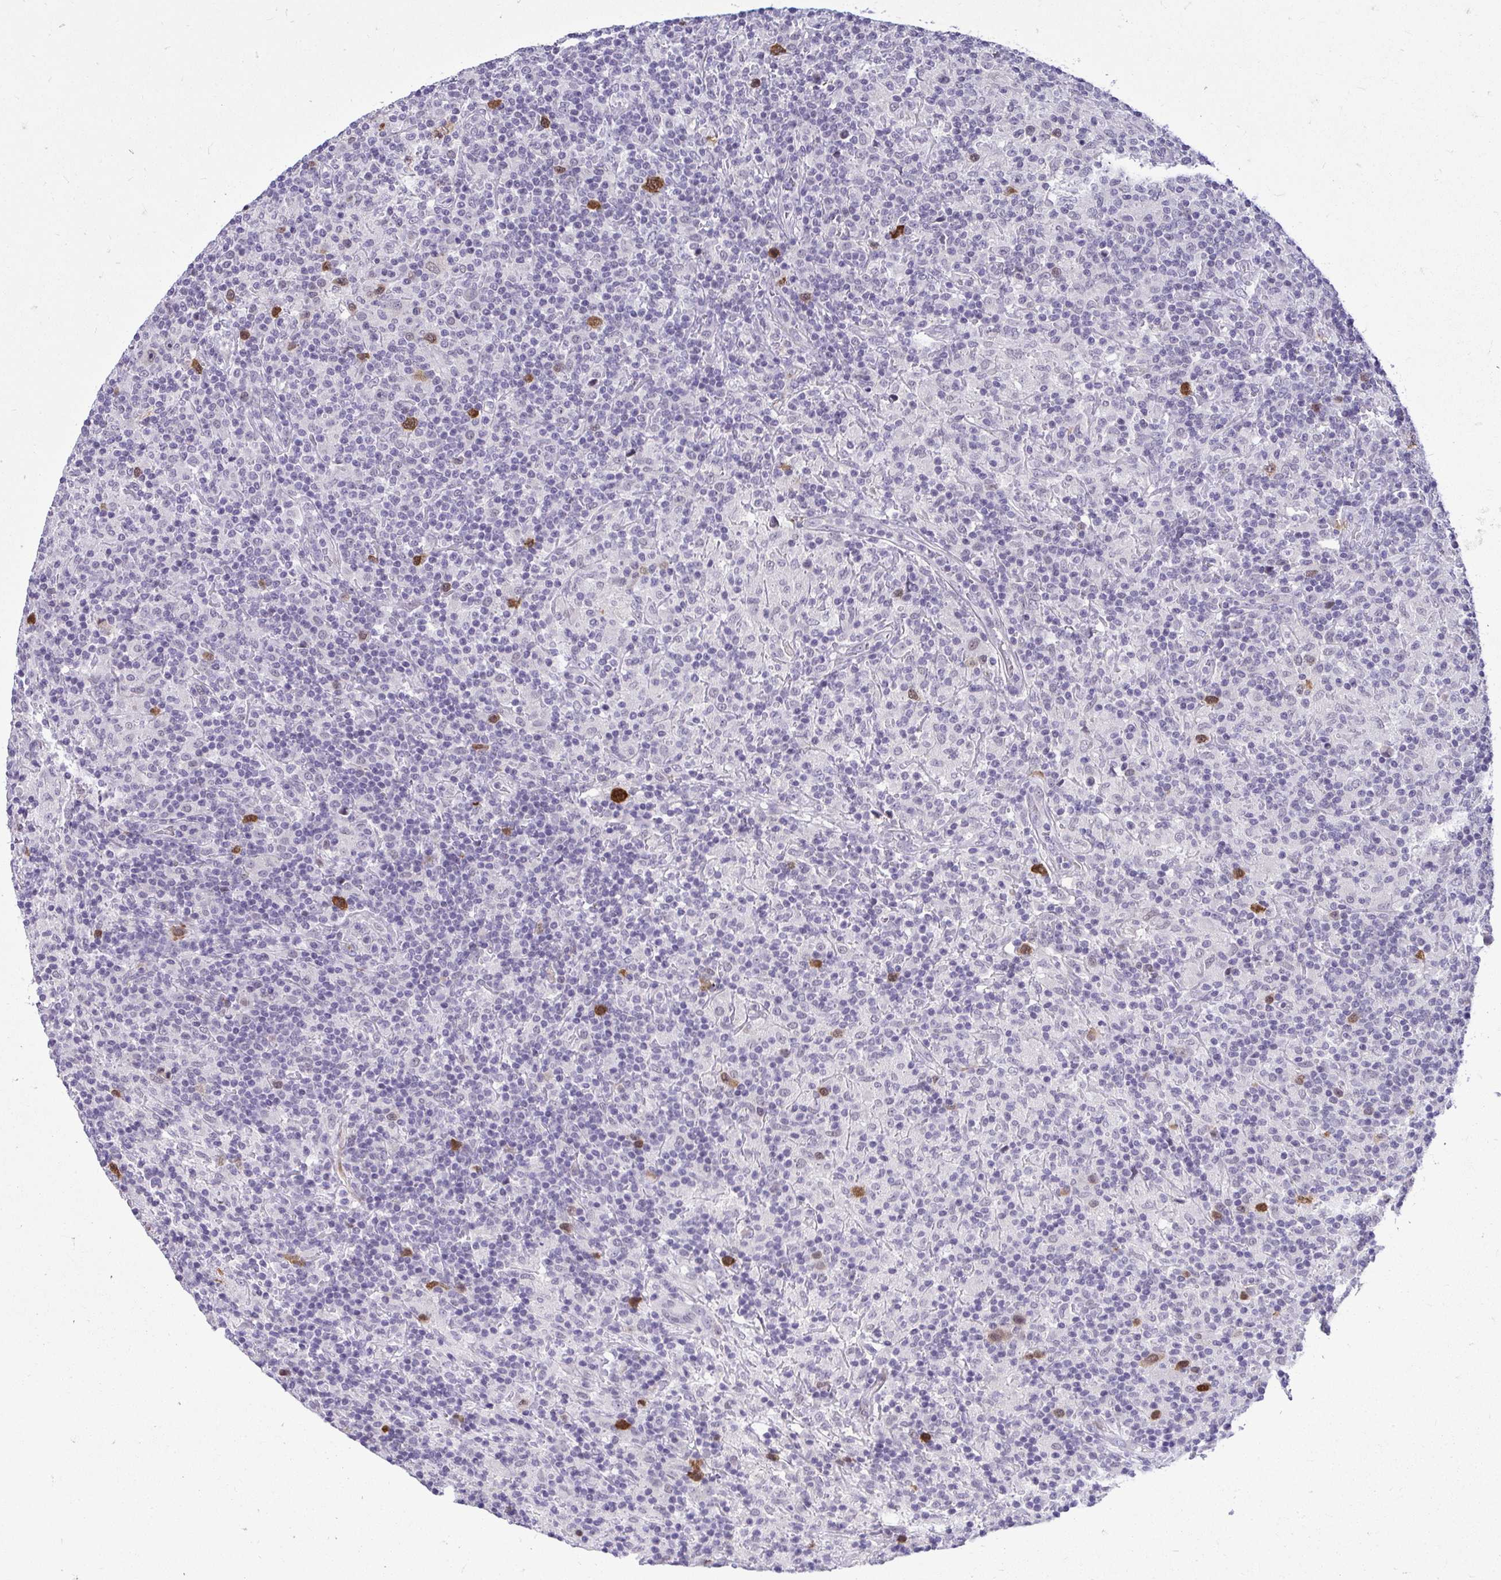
{"staining": {"intensity": "moderate", "quantity": ">75%", "location": "nuclear"}, "tissue": "lymphoma", "cell_type": "Tumor cells", "image_type": "cancer", "snomed": [{"axis": "morphology", "description": "Hodgkin's disease, NOS"}, {"axis": "topography", "description": "Lymph node"}], "caption": "Immunohistochemical staining of human lymphoma exhibits medium levels of moderate nuclear protein positivity in approximately >75% of tumor cells. (Brightfield microscopy of DAB IHC at high magnification).", "gene": "CDC20", "patient": {"sex": "male", "age": 70}}